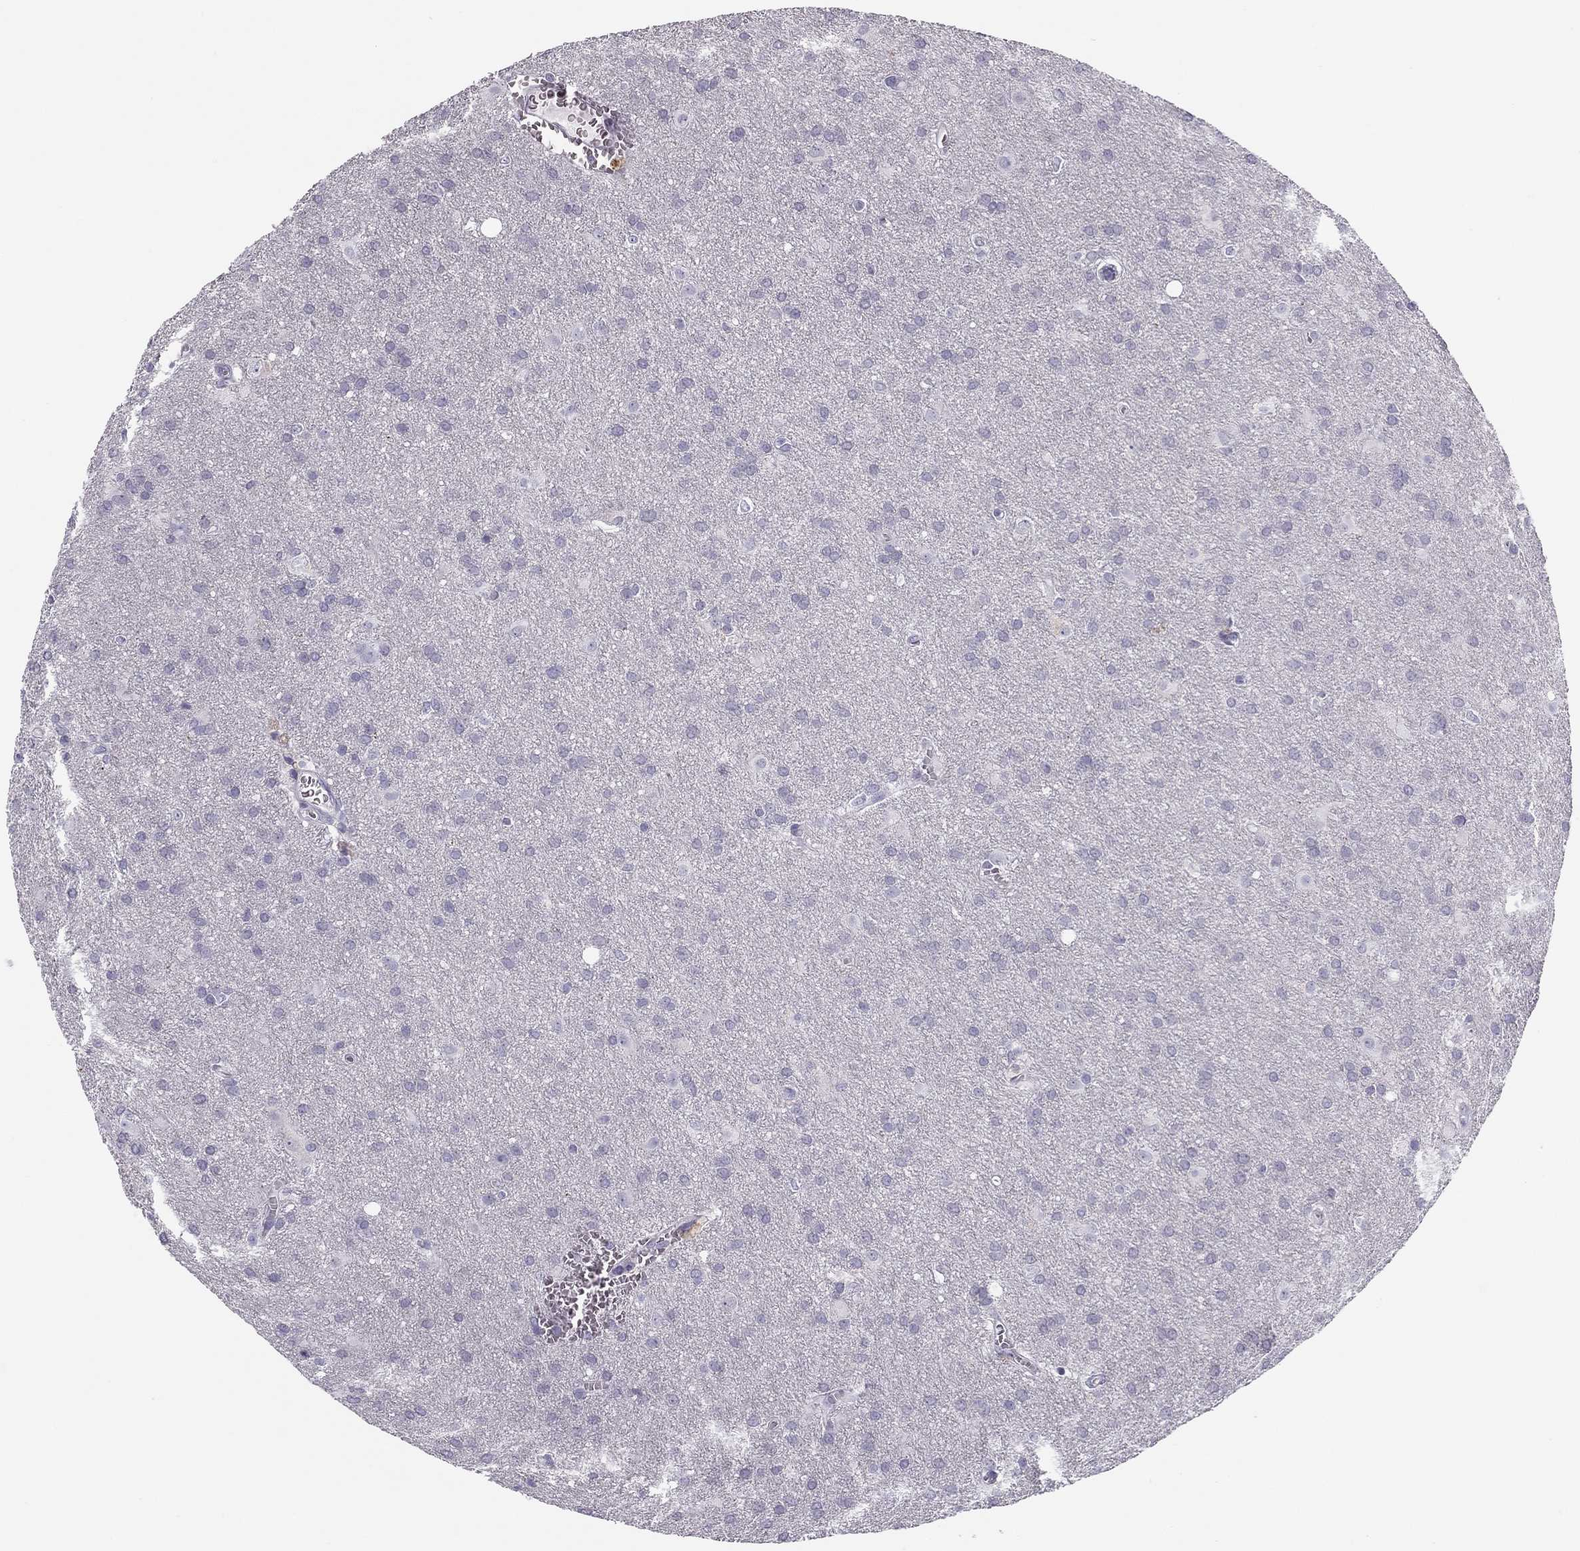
{"staining": {"intensity": "negative", "quantity": "none", "location": "none"}, "tissue": "glioma", "cell_type": "Tumor cells", "image_type": "cancer", "snomed": [{"axis": "morphology", "description": "Glioma, malignant, Low grade"}, {"axis": "topography", "description": "Brain"}], "caption": "Tumor cells are negative for protein expression in human malignant low-grade glioma.", "gene": "MC5R", "patient": {"sex": "male", "age": 58}}